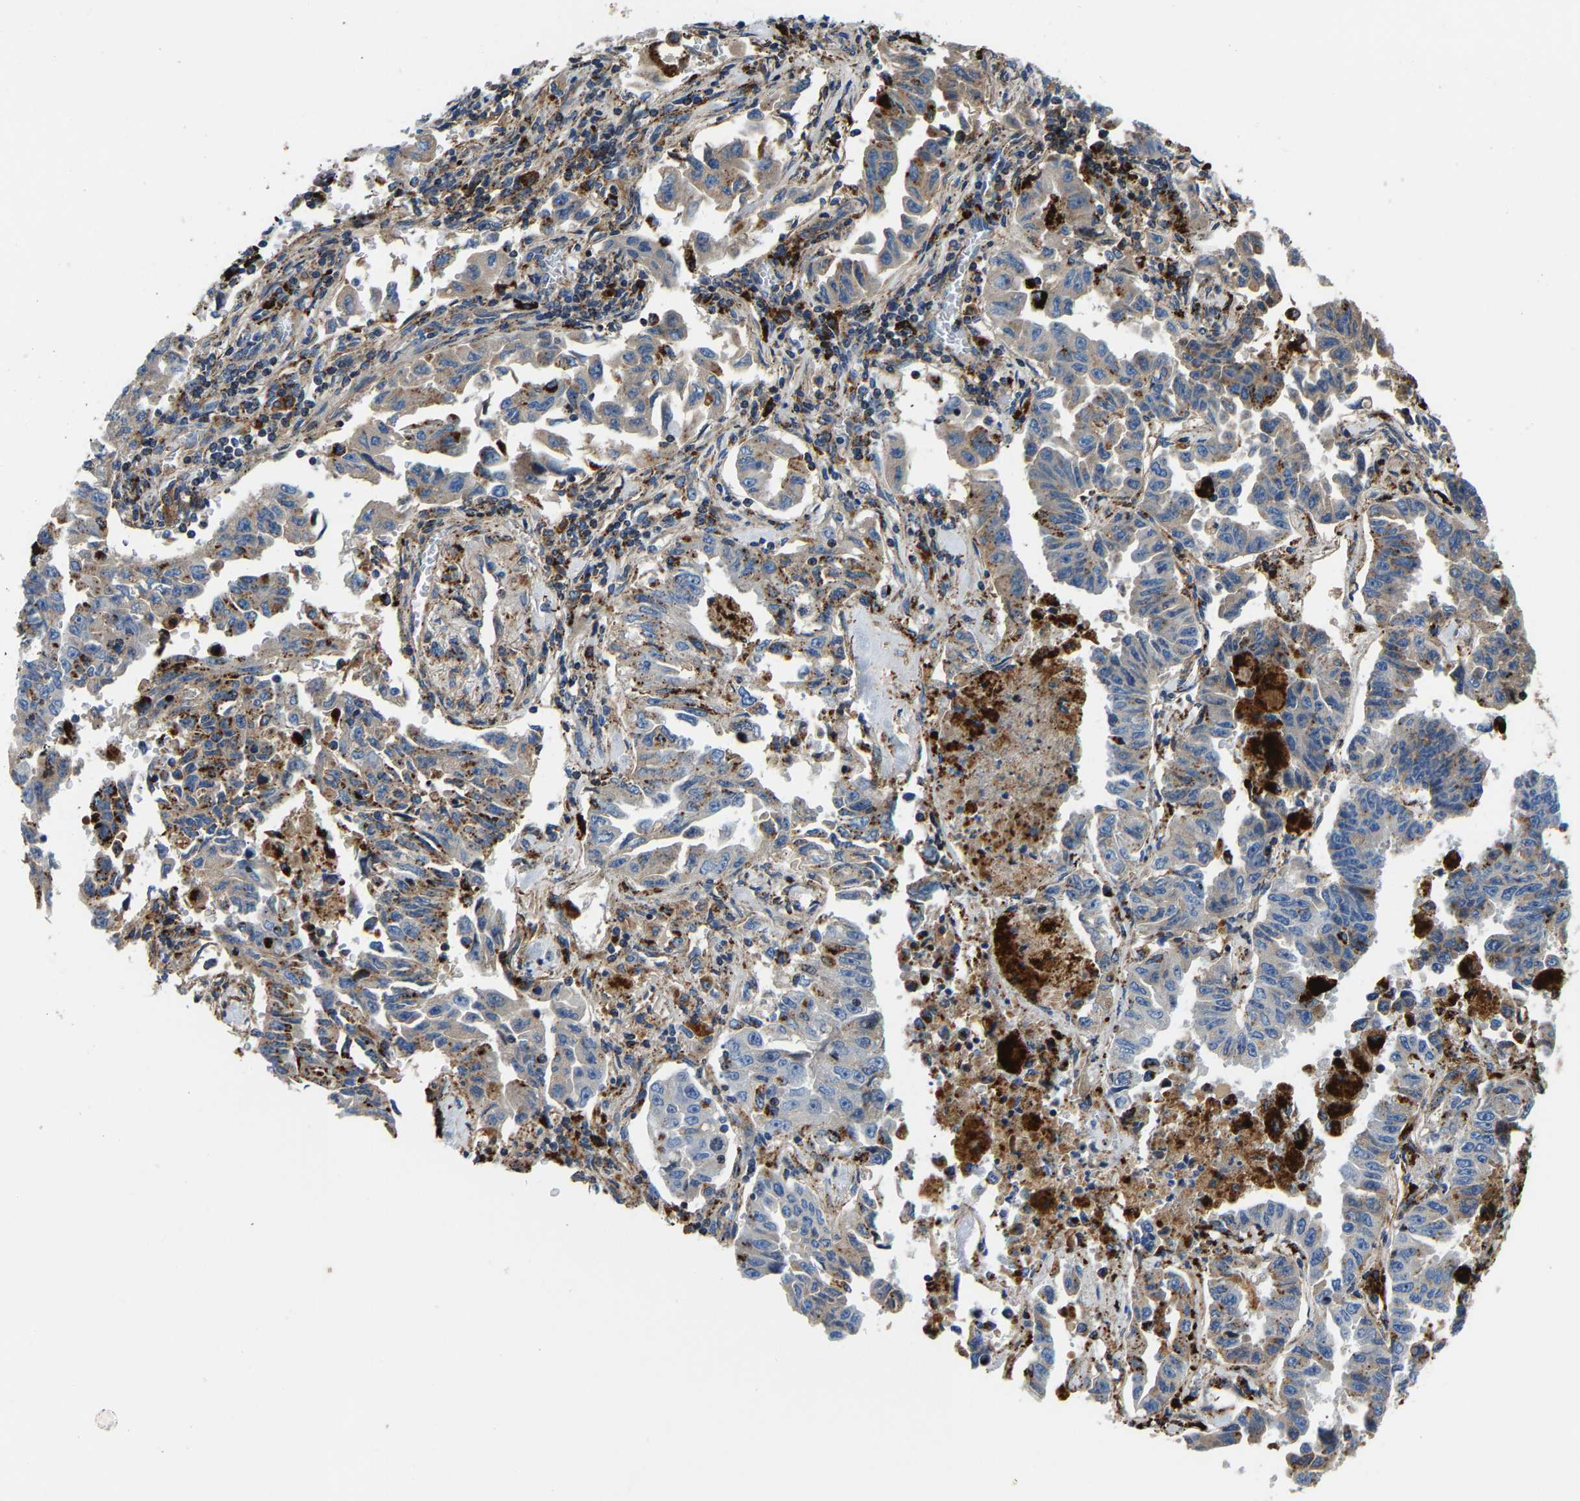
{"staining": {"intensity": "moderate", "quantity": "<25%", "location": "cytoplasmic/membranous"}, "tissue": "lung cancer", "cell_type": "Tumor cells", "image_type": "cancer", "snomed": [{"axis": "morphology", "description": "Adenocarcinoma, NOS"}, {"axis": "topography", "description": "Lung"}], "caption": "Adenocarcinoma (lung) was stained to show a protein in brown. There is low levels of moderate cytoplasmic/membranous expression in about <25% of tumor cells. (Brightfield microscopy of DAB IHC at high magnification).", "gene": "DPP7", "patient": {"sex": "female", "age": 51}}